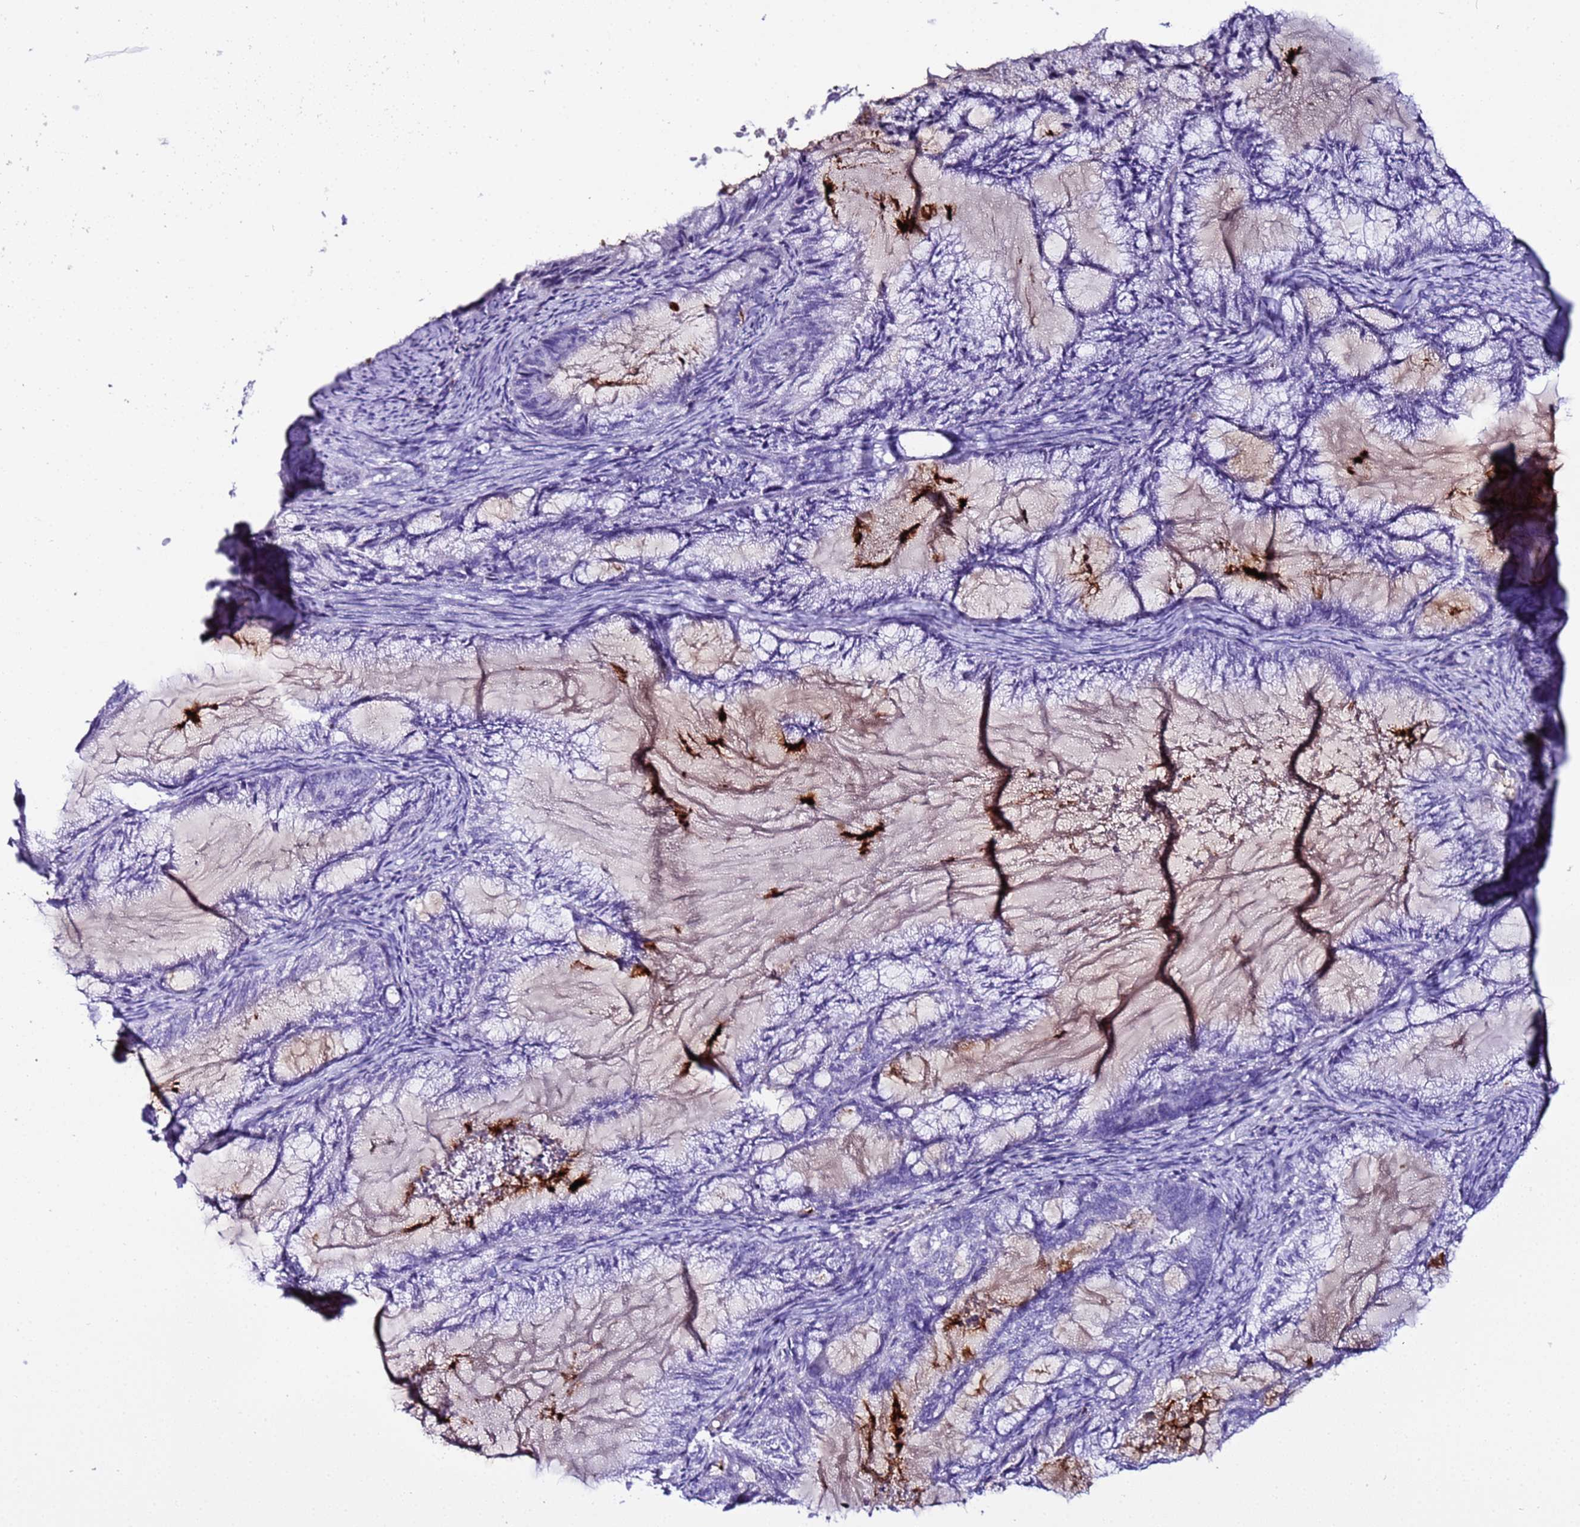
{"staining": {"intensity": "negative", "quantity": "none", "location": "none"}, "tissue": "endometrial cancer", "cell_type": "Tumor cells", "image_type": "cancer", "snomed": [{"axis": "morphology", "description": "Adenocarcinoma, NOS"}, {"axis": "topography", "description": "Endometrium"}], "caption": "A high-resolution micrograph shows IHC staining of endometrial adenocarcinoma, which shows no significant expression in tumor cells. (Brightfield microscopy of DAB IHC at high magnification).", "gene": "CFHR2", "patient": {"sex": "female", "age": 86}}